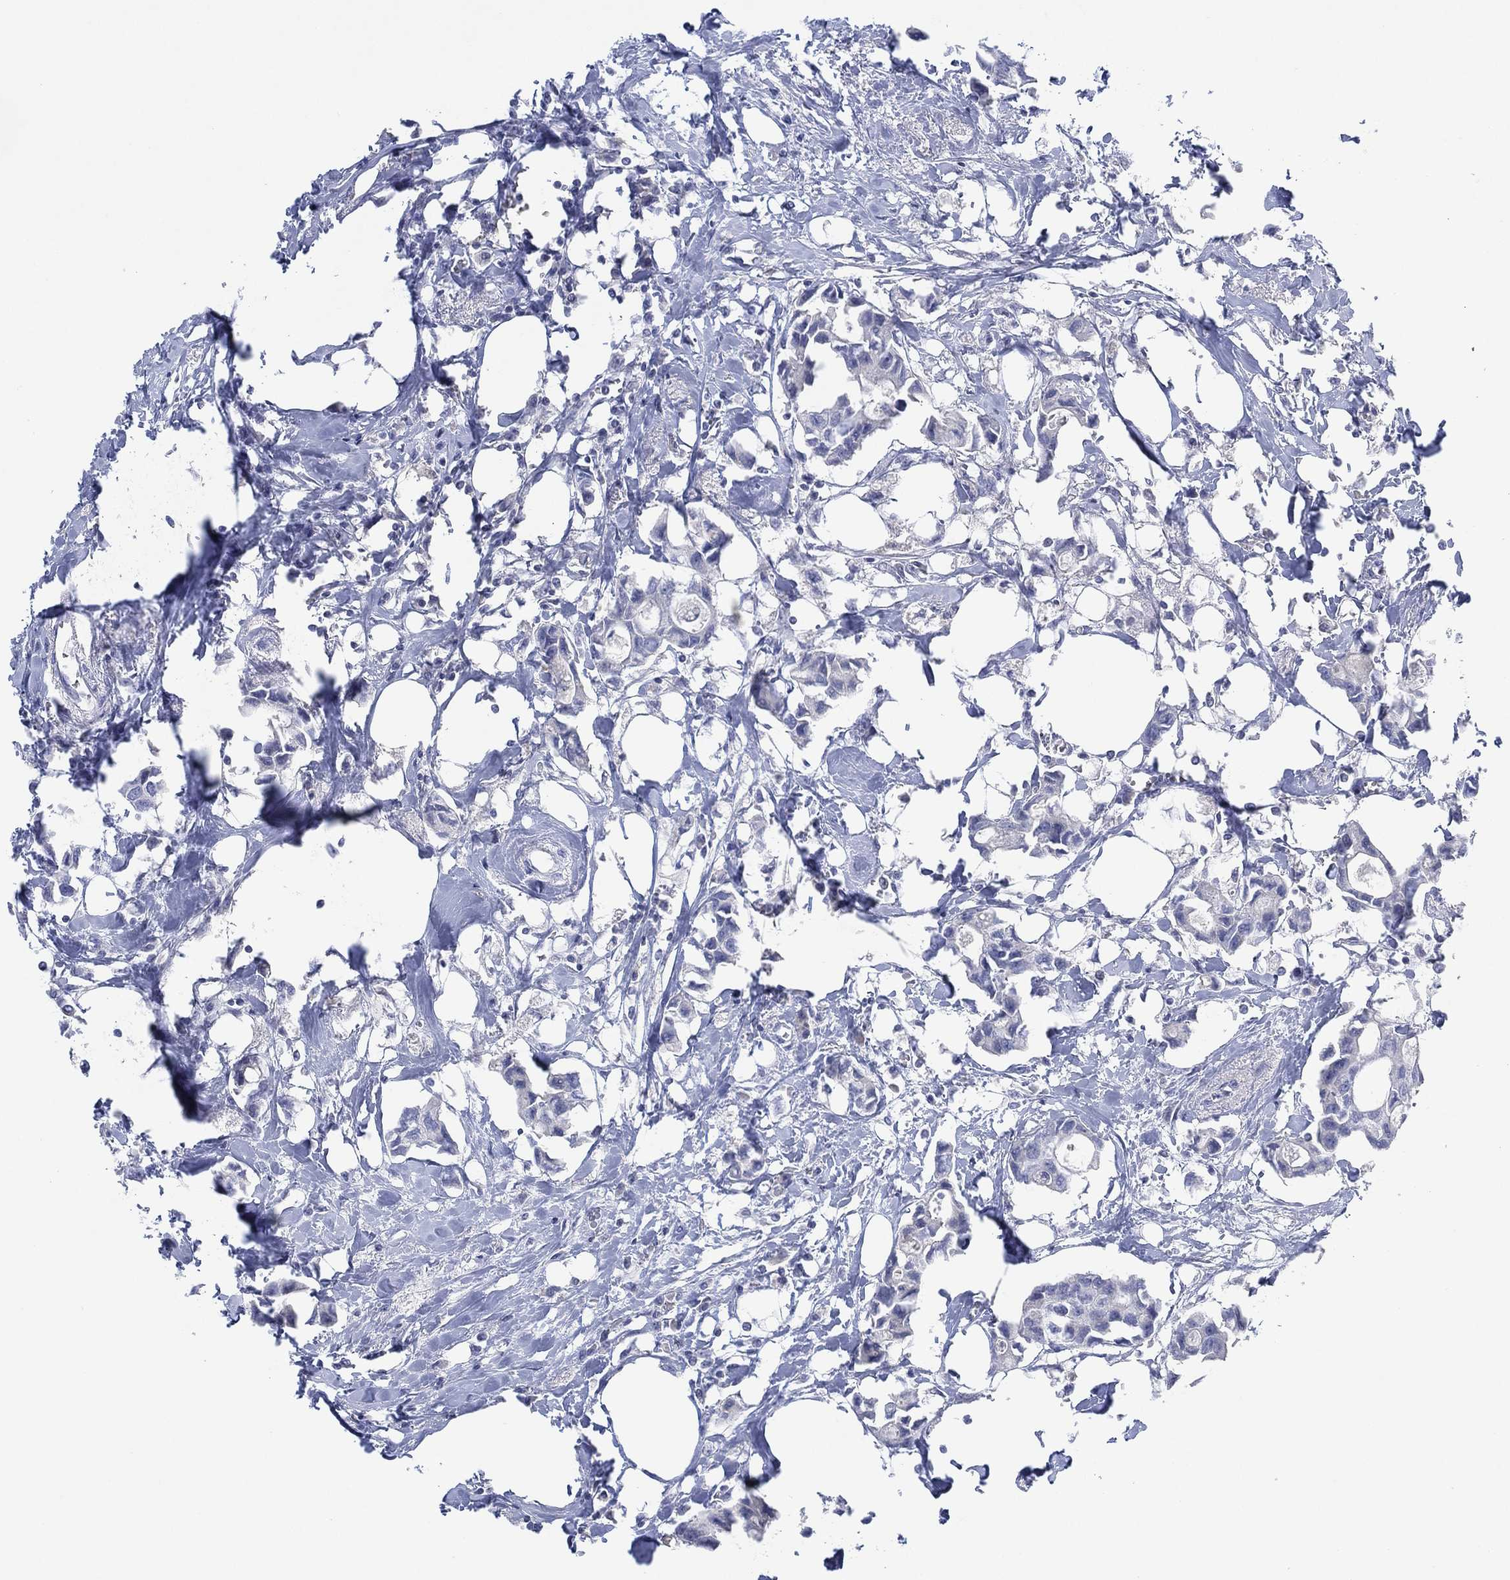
{"staining": {"intensity": "negative", "quantity": "none", "location": "none"}, "tissue": "breast cancer", "cell_type": "Tumor cells", "image_type": "cancer", "snomed": [{"axis": "morphology", "description": "Duct carcinoma"}, {"axis": "topography", "description": "Breast"}], "caption": "DAB immunohistochemical staining of breast cancer (invasive ductal carcinoma) shows no significant expression in tumor cells.", "gene": "SEPTIN1", "patient": {"sex": "female", "age": 83}}